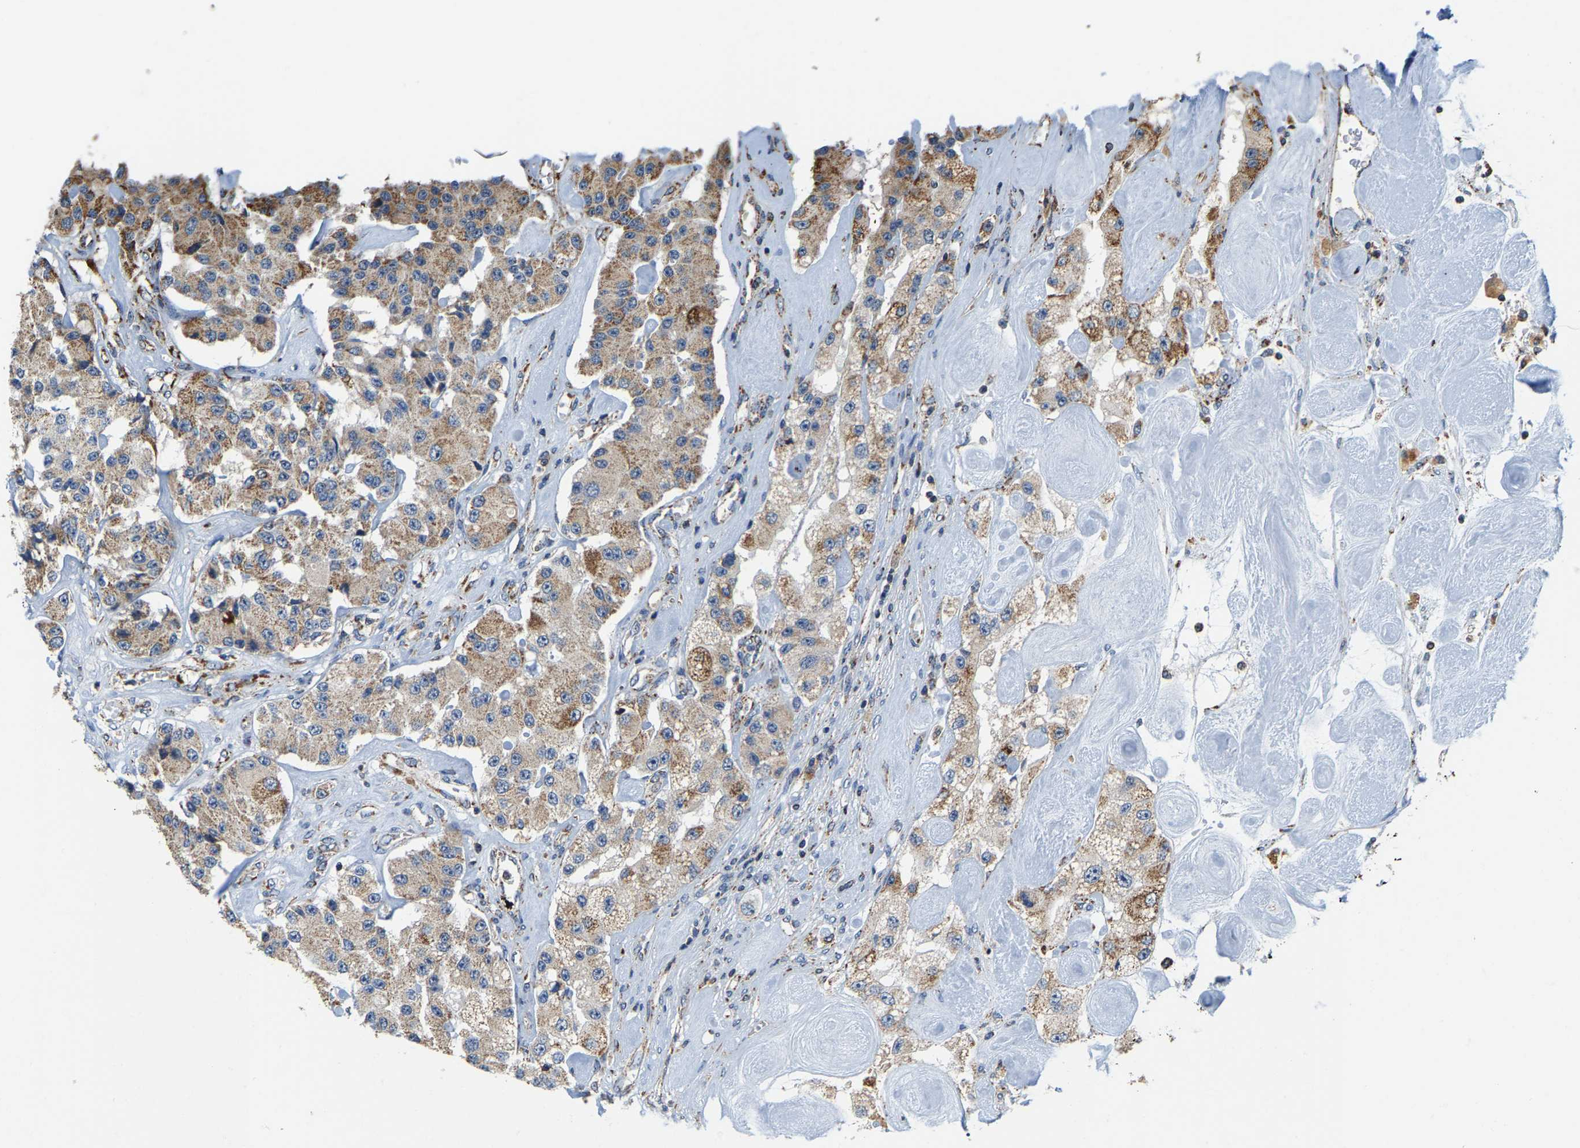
{"staining": {"intensity": "moderate", "quantity": "25%-75%", "location": "cytoplasmic/membranous"}, "tissue": "carcinoid", "cell_type": "Tumor cells", "image_type": "cancer", "snomed": [{"axis": "morphology", "description": "Carcinoid, malignant, NOS"}, {"axis": "topography", "description": "Pancreas"}], "caption": "Immunohistochemistry of malignant carcinoid reveals medium levels of moderate cytoplasmic/membranous positivity in about 25%-75% of tumor cells.", "gene": "SHMT2", "patient": {"sex": "male", "age": 41}}